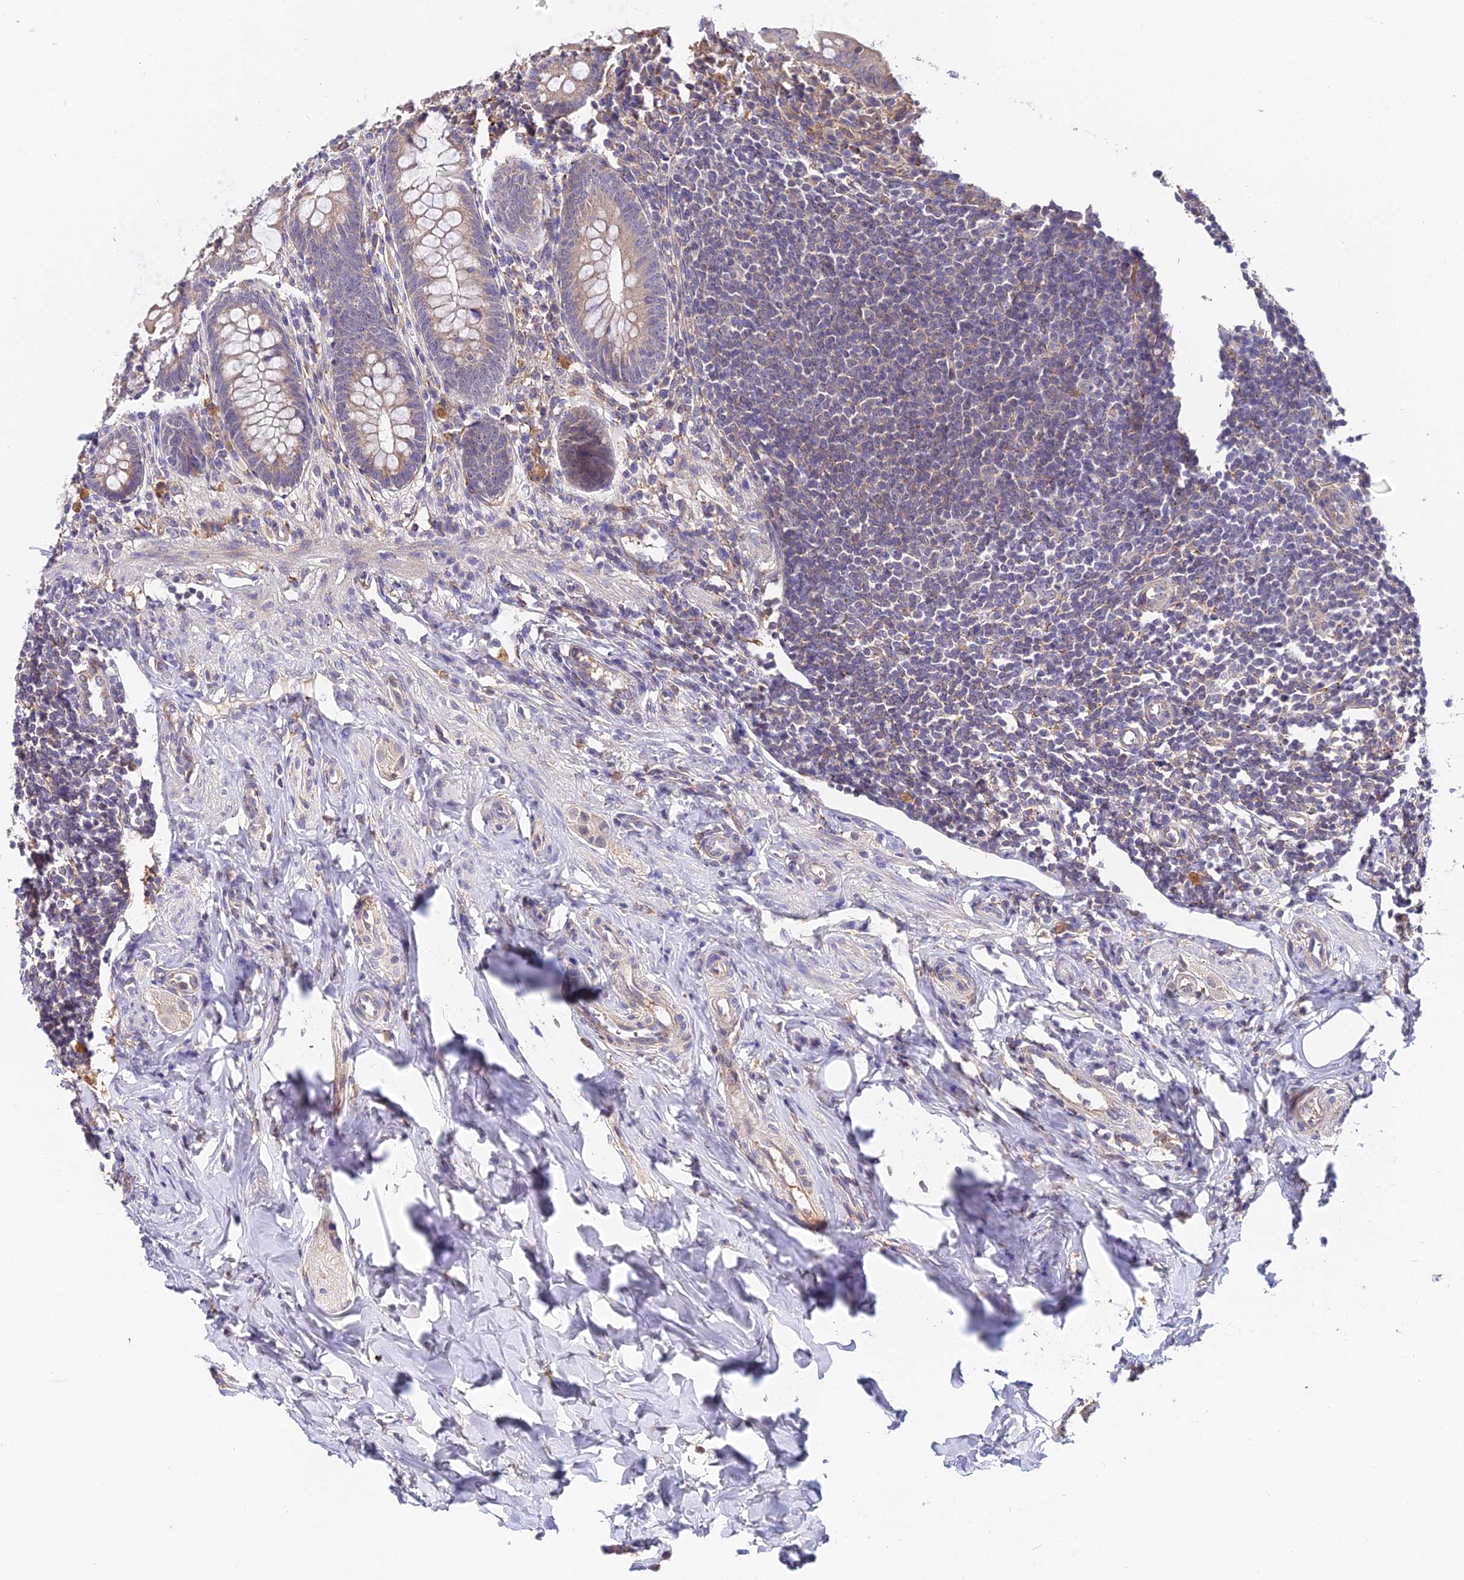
{"staining": {"intensity": "weak", "quantity": ">75%", "location": "cytoplasmic/membranous"}, "tissue": "appendix", "cell_type": "Glandular cells", "image_type": "normal", "snomed": [{"axis": "morphology", "description": "Normal tissue, NOS"}, {"axis": "topography", "description": "Appendix"}], "caption": "Immunohistochemical staining of normal appendix shows >75% levels of weak cytoplasmic/membranous protein positivity in about >75% of glandular cells. The staining was performed using DAB, with brown indicating positive protein expression. Nuclei are stained blue with hematoxylin.", "gene": "ZBED8", "patient": {"sex": "female", "age": 33}}